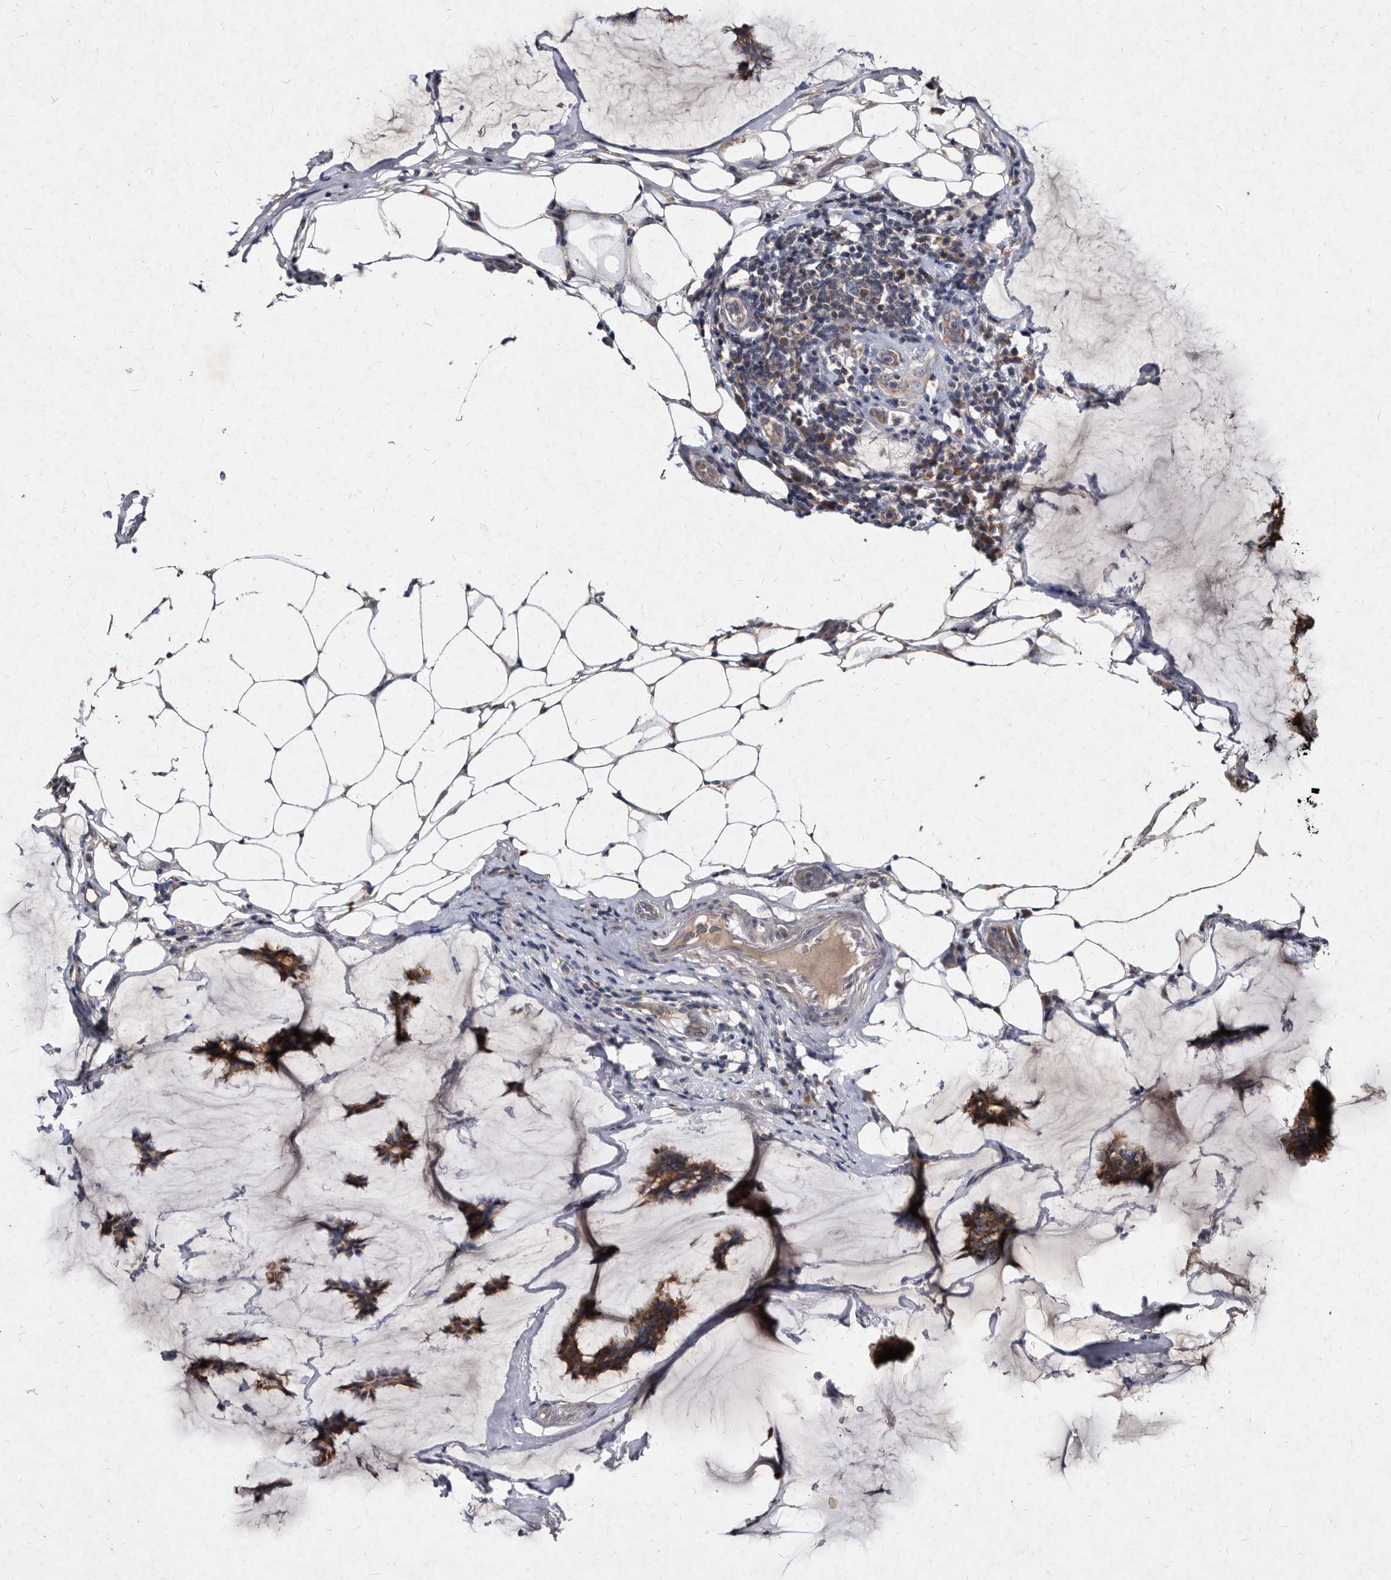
{"staining": {"intensity": "strong", "quantity": ">75%", "location": "cytoplasmic/membranous"}, "tissue": "breast cancer", "cell_type": "Tumor cells", "image_type": "cancer", "snomed": [{"axis": "morphology", "description": "Duct carcinoma"}, {"axis": "topography", "description": "Breast"}], "caption": "Brown immunohistochemical staining in human breast infiltrating ductal carcinoma reveals strong cytoplasmic/membranous positivity in about >75% of tumor cells.", "gene": "YPEL3", "patient": {"sex": "female", "age": 93}}